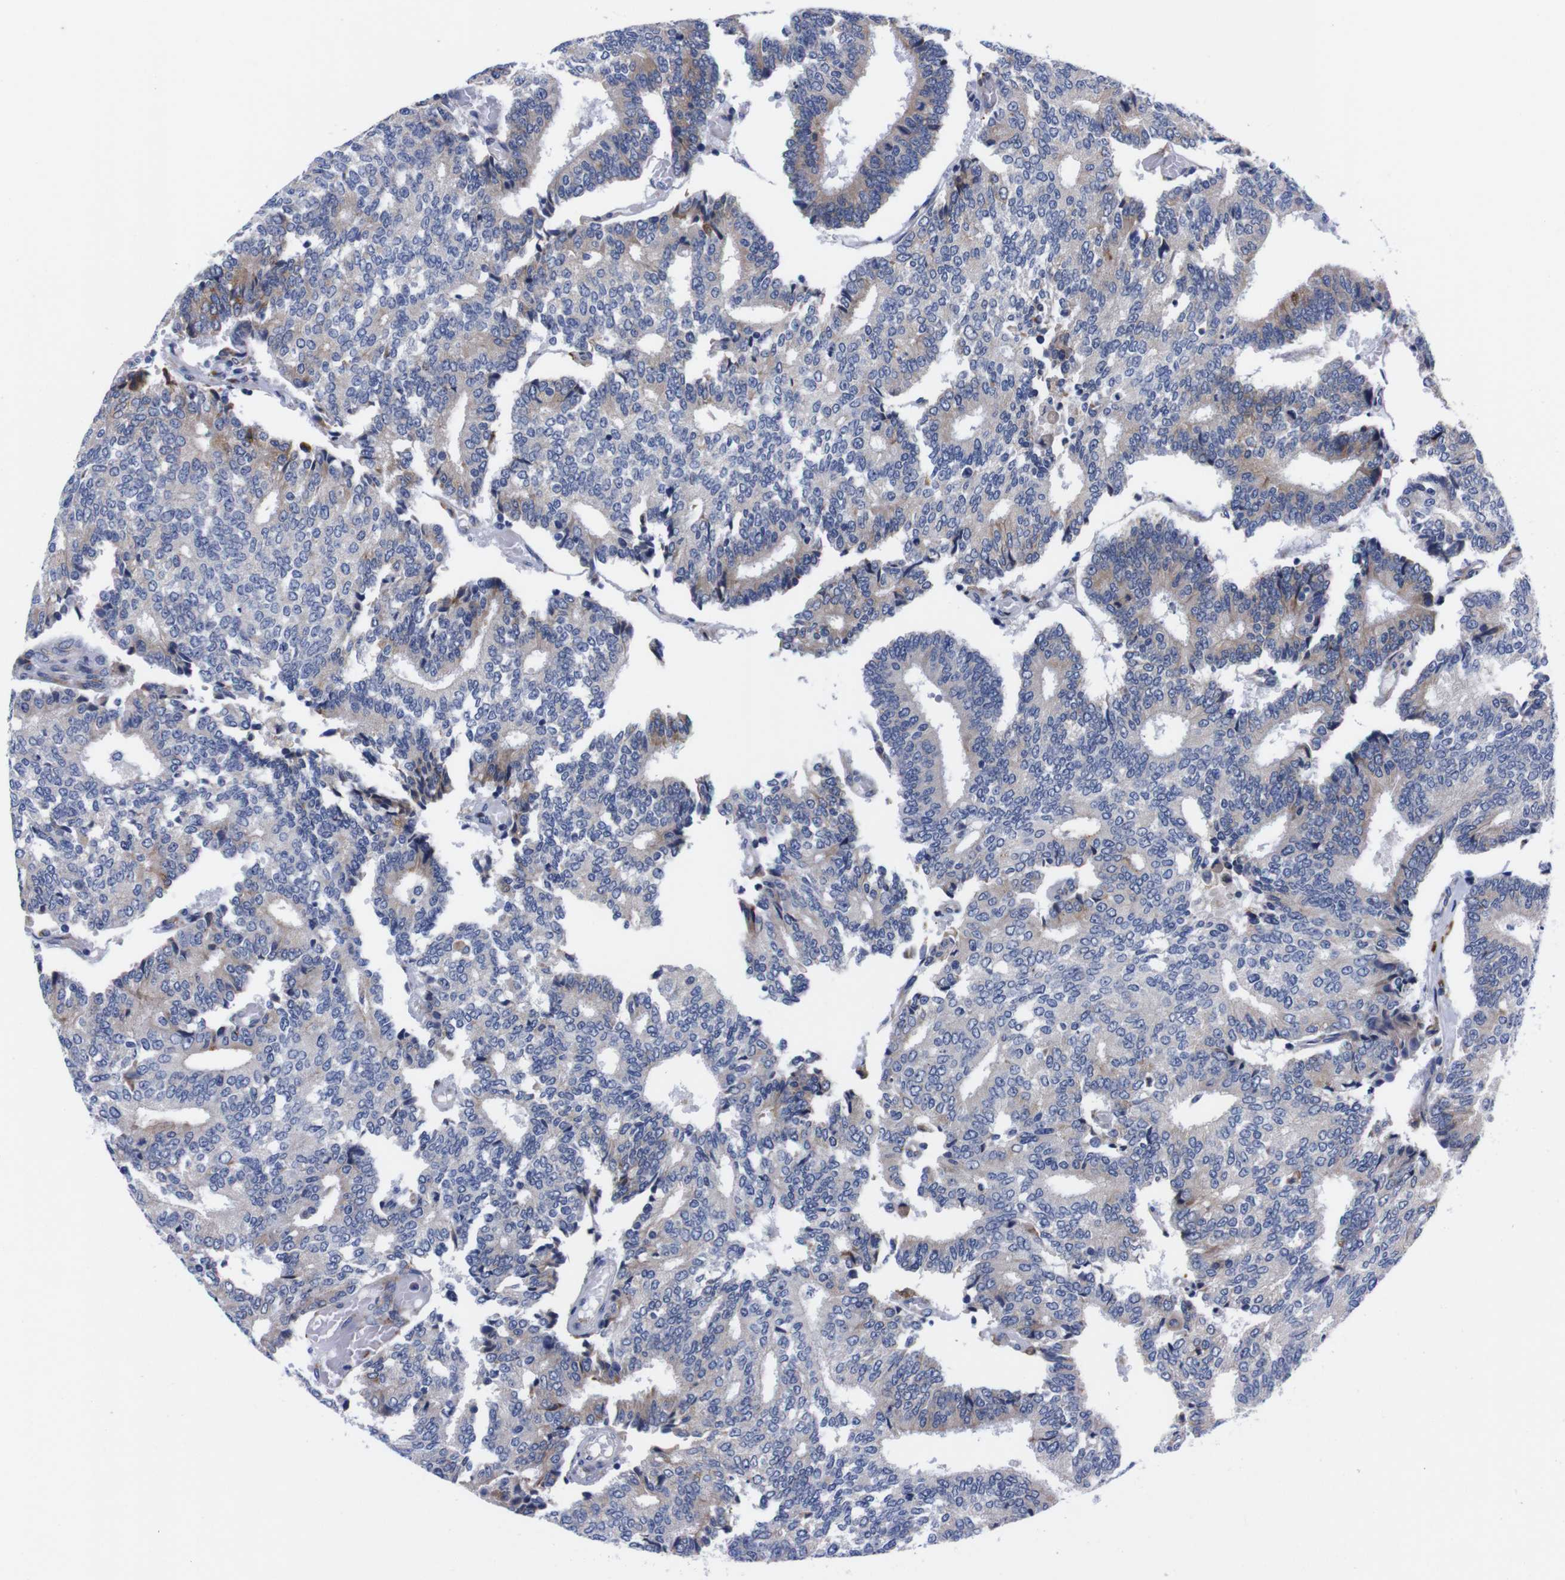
{"staining": {"intensity": "weak", "quantity": "<25%", "location": "cytoplasmic/membranous"}, "tissue": "prostate cancer", "cell_type": "Tumor cells", "image_type": "cancer", "snomed": [{"axis": "morphology", "description": "Adenocarcinoma, High grade"}, {"axis": "topography", "description": "Prostate"}], "caption": "A histopathology image of human prostate cancer (high-grade adenocarcinoma) is negative for staining in tumor cells.", "gene": "NEBL", "patient": {"sex": "male", "age": 55}}